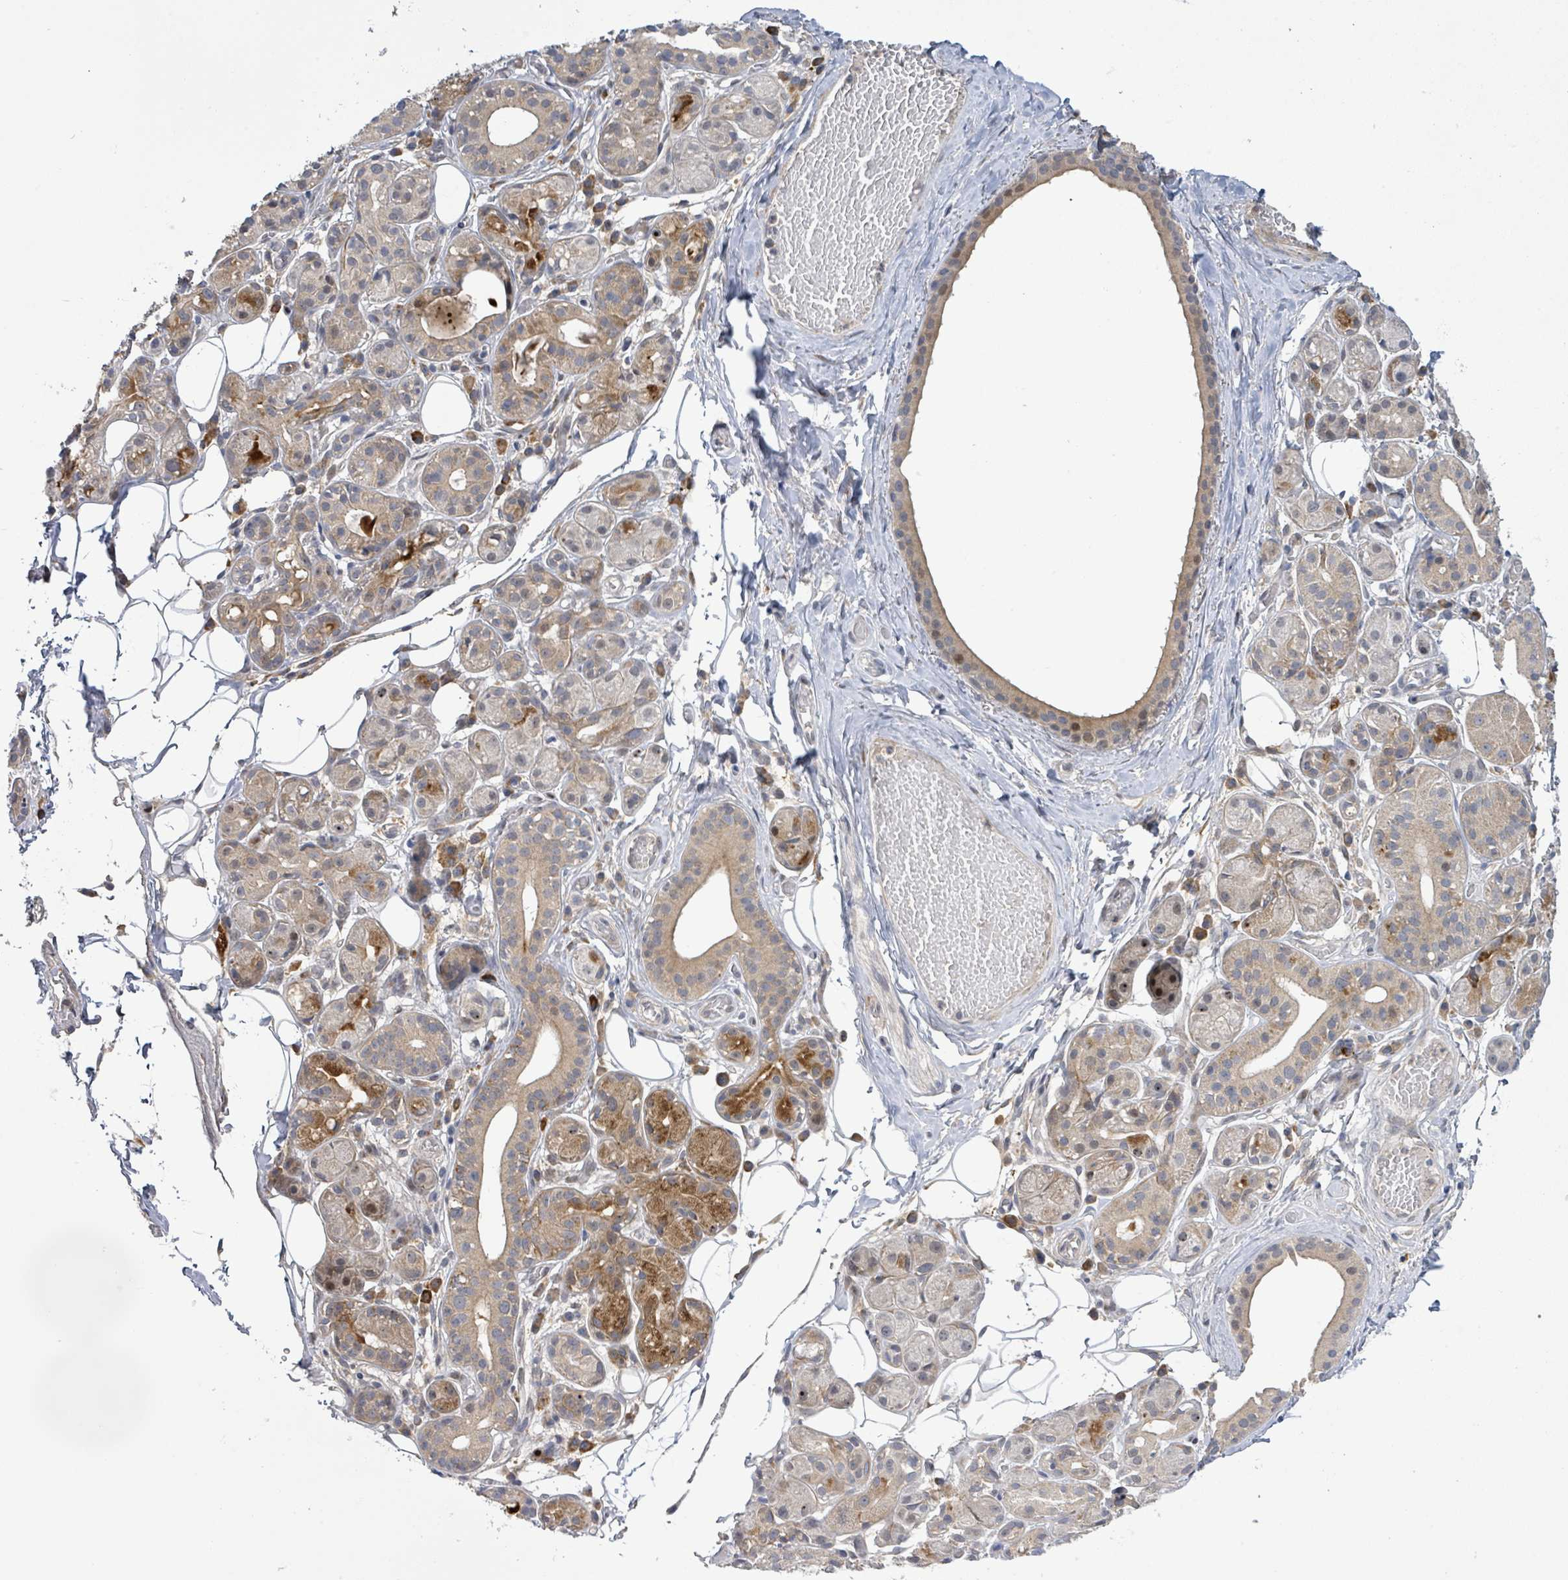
{"staining": {"intensity": "moderate", "quantity": "25%-75%", "location": "cytoplasmic/membranous"}, "tissue": "salivary gland", "cell_type": "Glandular cells", "image_type": "normal", "snomed": [{"axis": "morphology", "description": "Normal tissue, NOS"}, {"axis": "topography", "description": "Salivary gland"}], "caption": "DAB immunohistochemical staining of normal human salivary gland reveals moderate cytoplasmic/membranous protein positivity in about 25%-75% of glandular cells. Immunohistochemistry stains the protein of interest in brown and the nuclei are stained blue.", "gene": "SLIT3", "patient": {"sex": "male", "age": 82}}